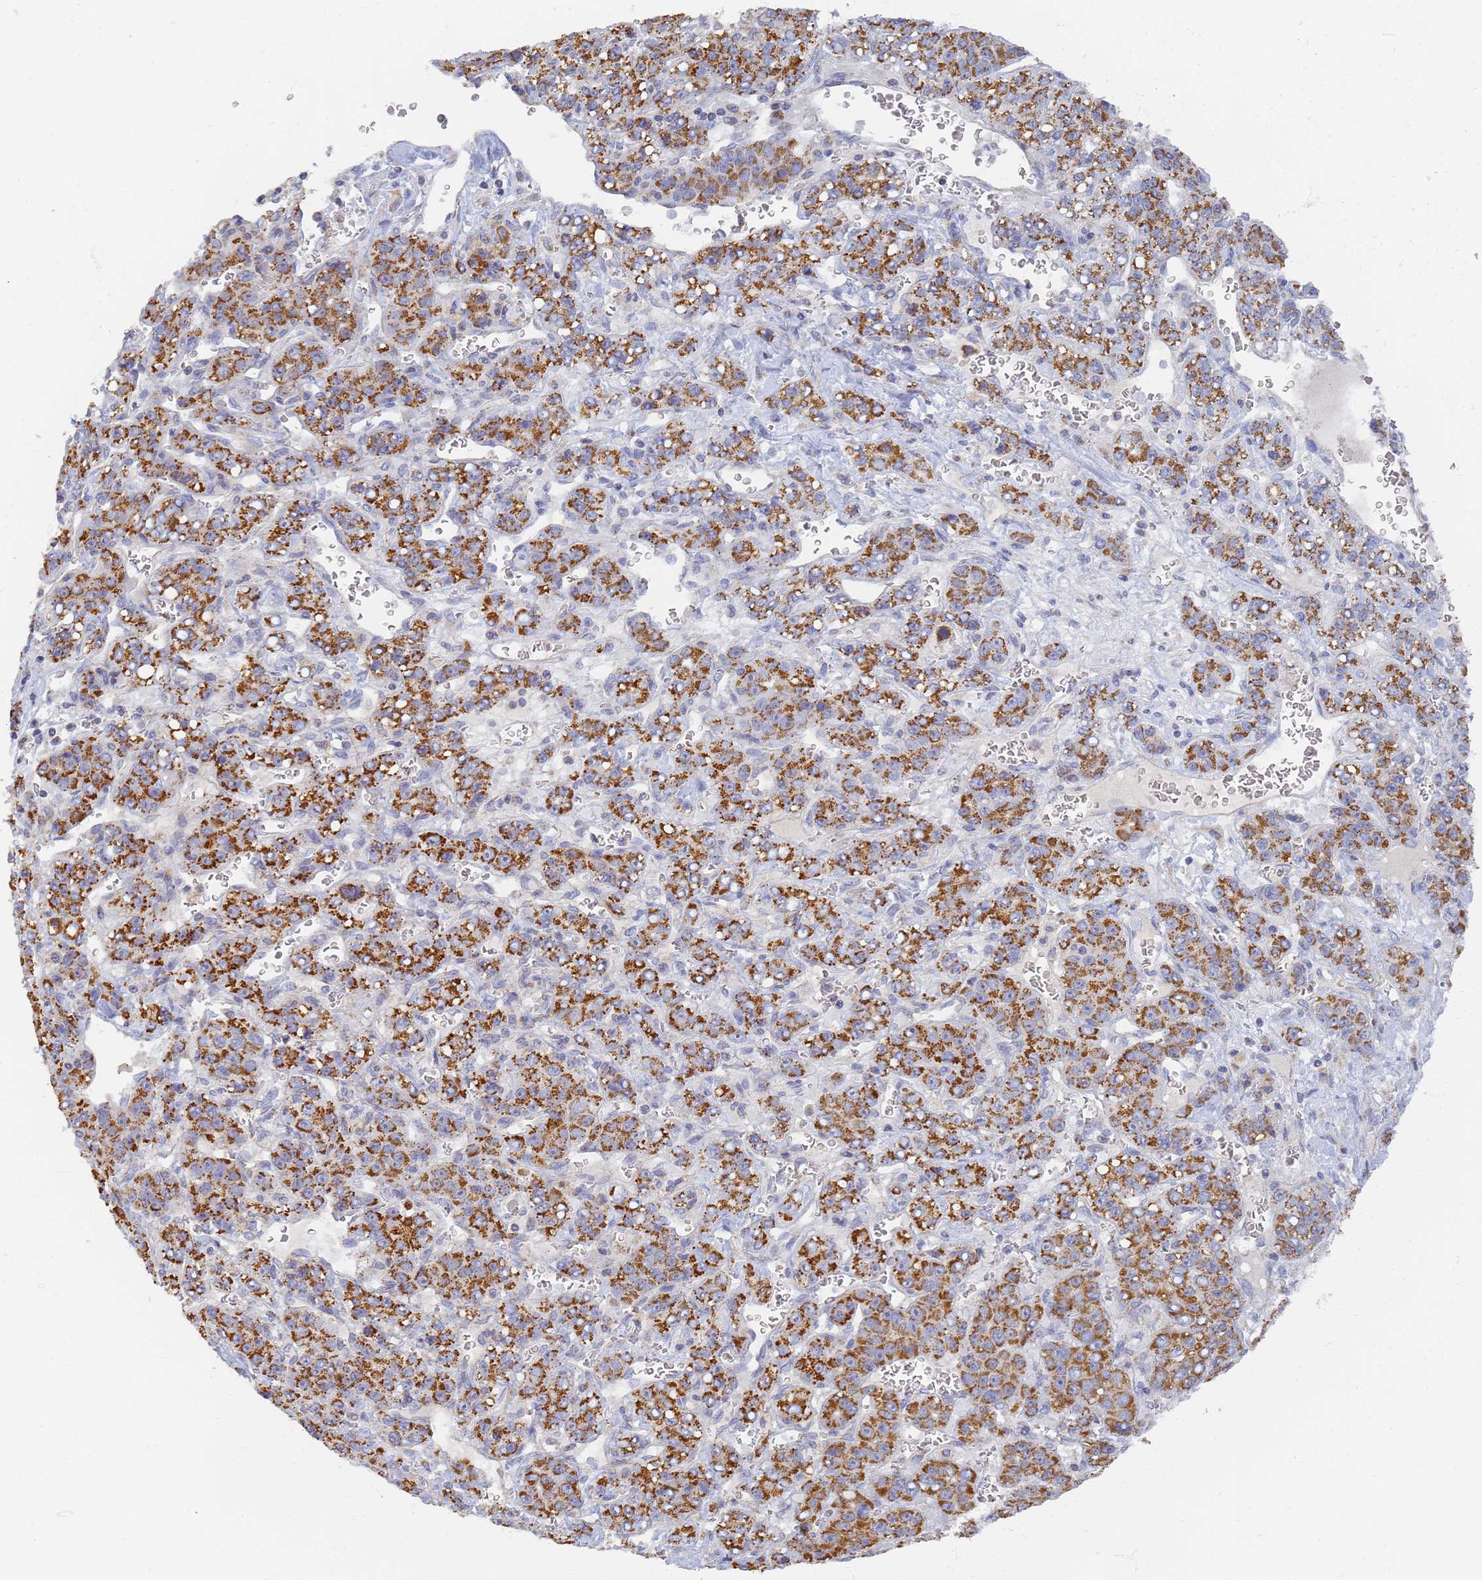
{"staining": {"intensity": "strong", "quantity": "25%-75%", "location": "cytoplasmic/membranous"}, "tissue": "liver cancer", "cell_type": "Tumor cells", "image_type": "cancer", "snomed": [{"axis": "morphology", "description": "Carcinoma, Hepatocellular, NOS"}, {"axis": "topography", "description": "Liver"}], "caption": "Liver hepatocellular carcinoma was stained to show a protein in brown. There is high levels of strong cytoplasmic/membranous expression in about 25%-75% of tumor cells. (IHC, brightfield microscopy, high magnification).", "gene": "UTP23", "patient": {"sex": "female", "age": 53}}